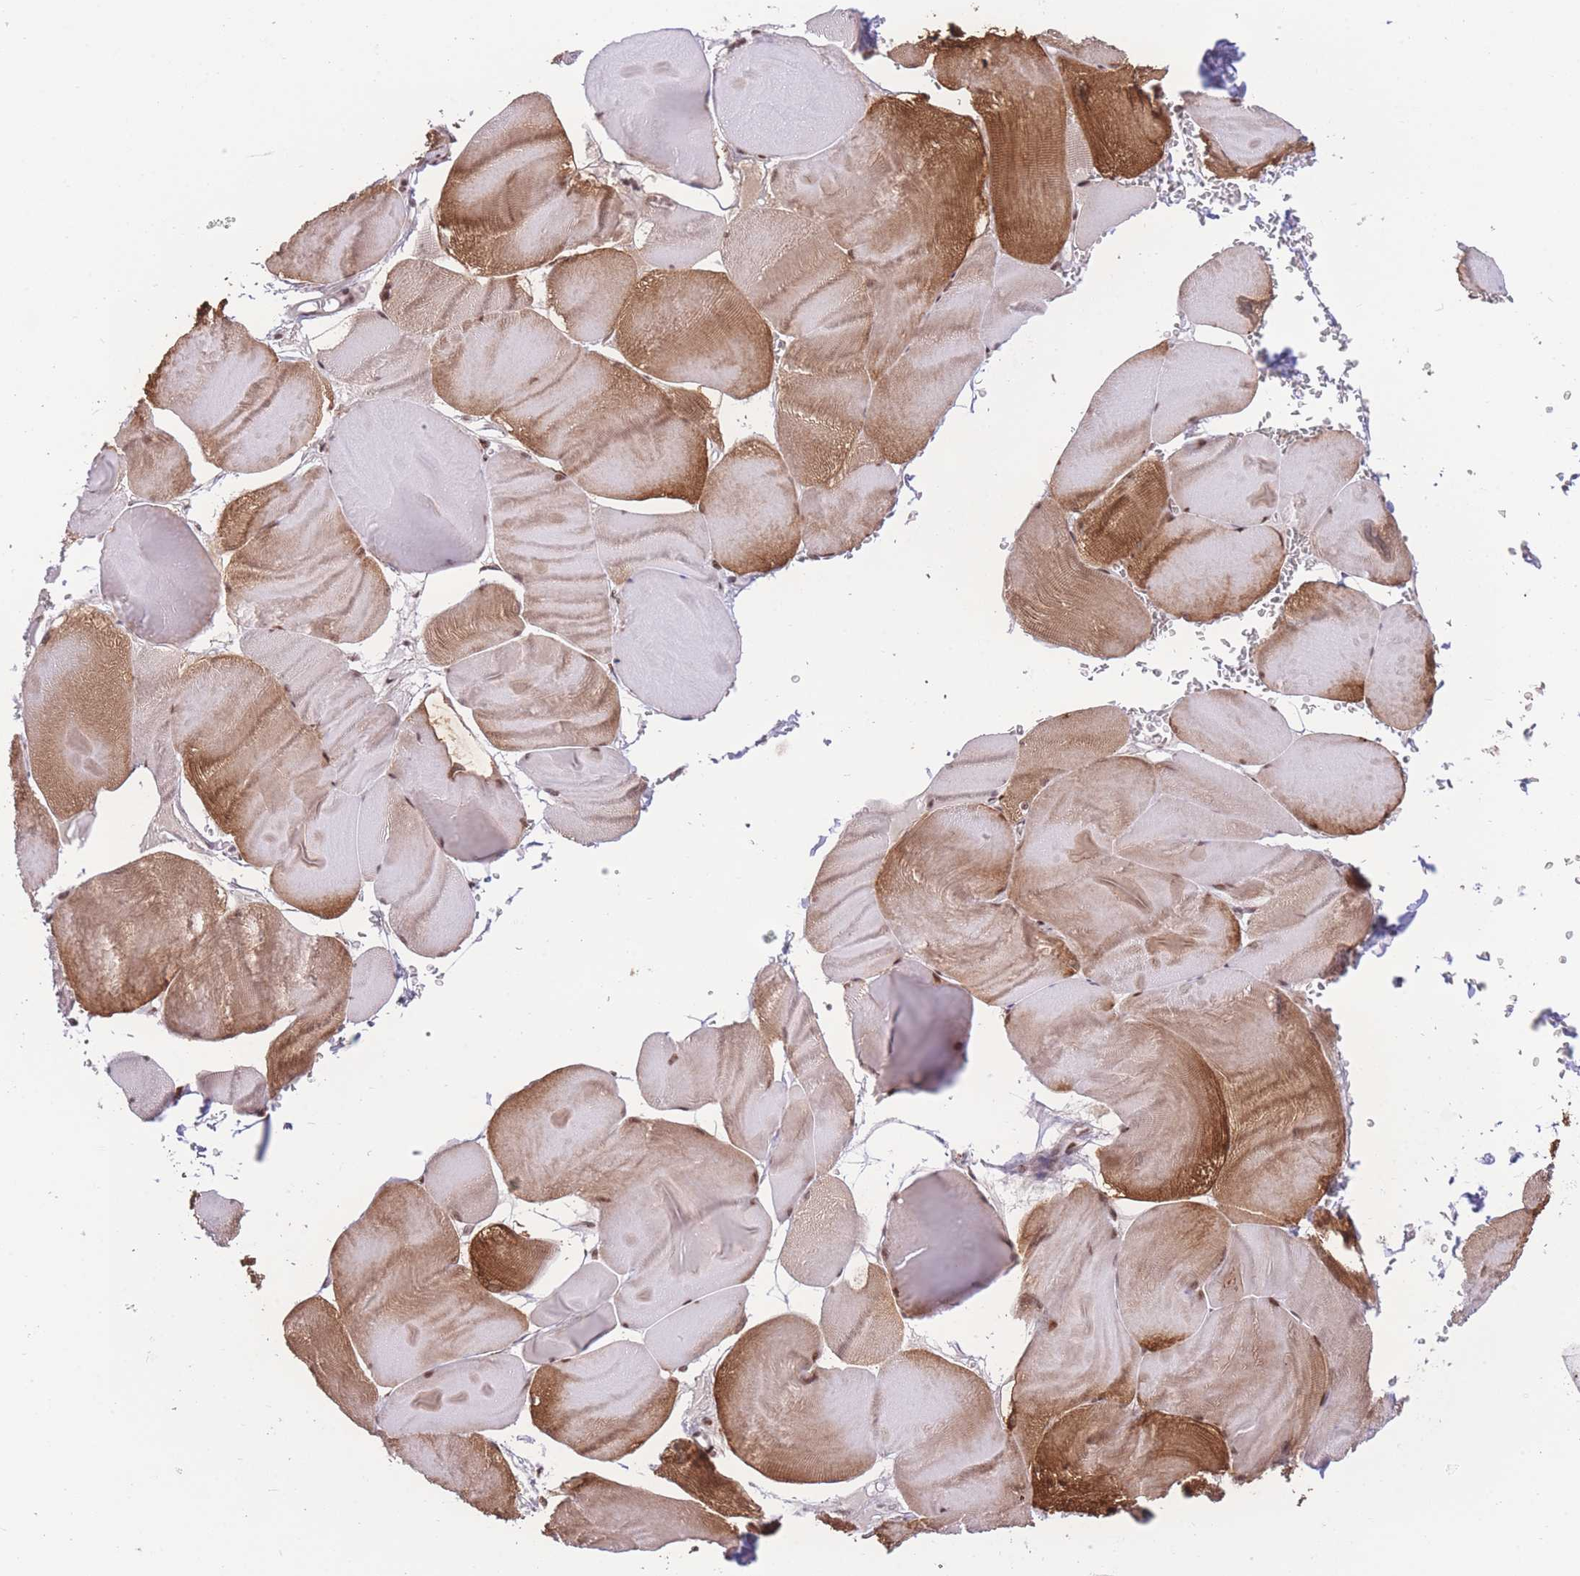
{"staining": {"intensity": "moderate", "quantity": "25%-75%", "location": "cytoplasmic/membranous,nuclear"}, "tissue": "skeletal muscle", "cell_type": "Myocytes", "image_type": "normal", "snomed": [{"axis": "morphology", "description": "Normal tissue, NOS"}, {"axis": "morphology", "description": "Basal cell carcinoma"}, {"axis": "topography", "description": "Skeletal muscle"}], "caption": "Immunohistochemical staining of unremarkable human skeletal muscle displays medium levels of moderate cytoplasmic/membranous,nuclear positivity in about 25%-75% of myocytes. The protein of interest is shown in brown color, while the nuclei are stained blue.", "gene": "PCIF1", "patient": {"sex": "female", "age": 64}}